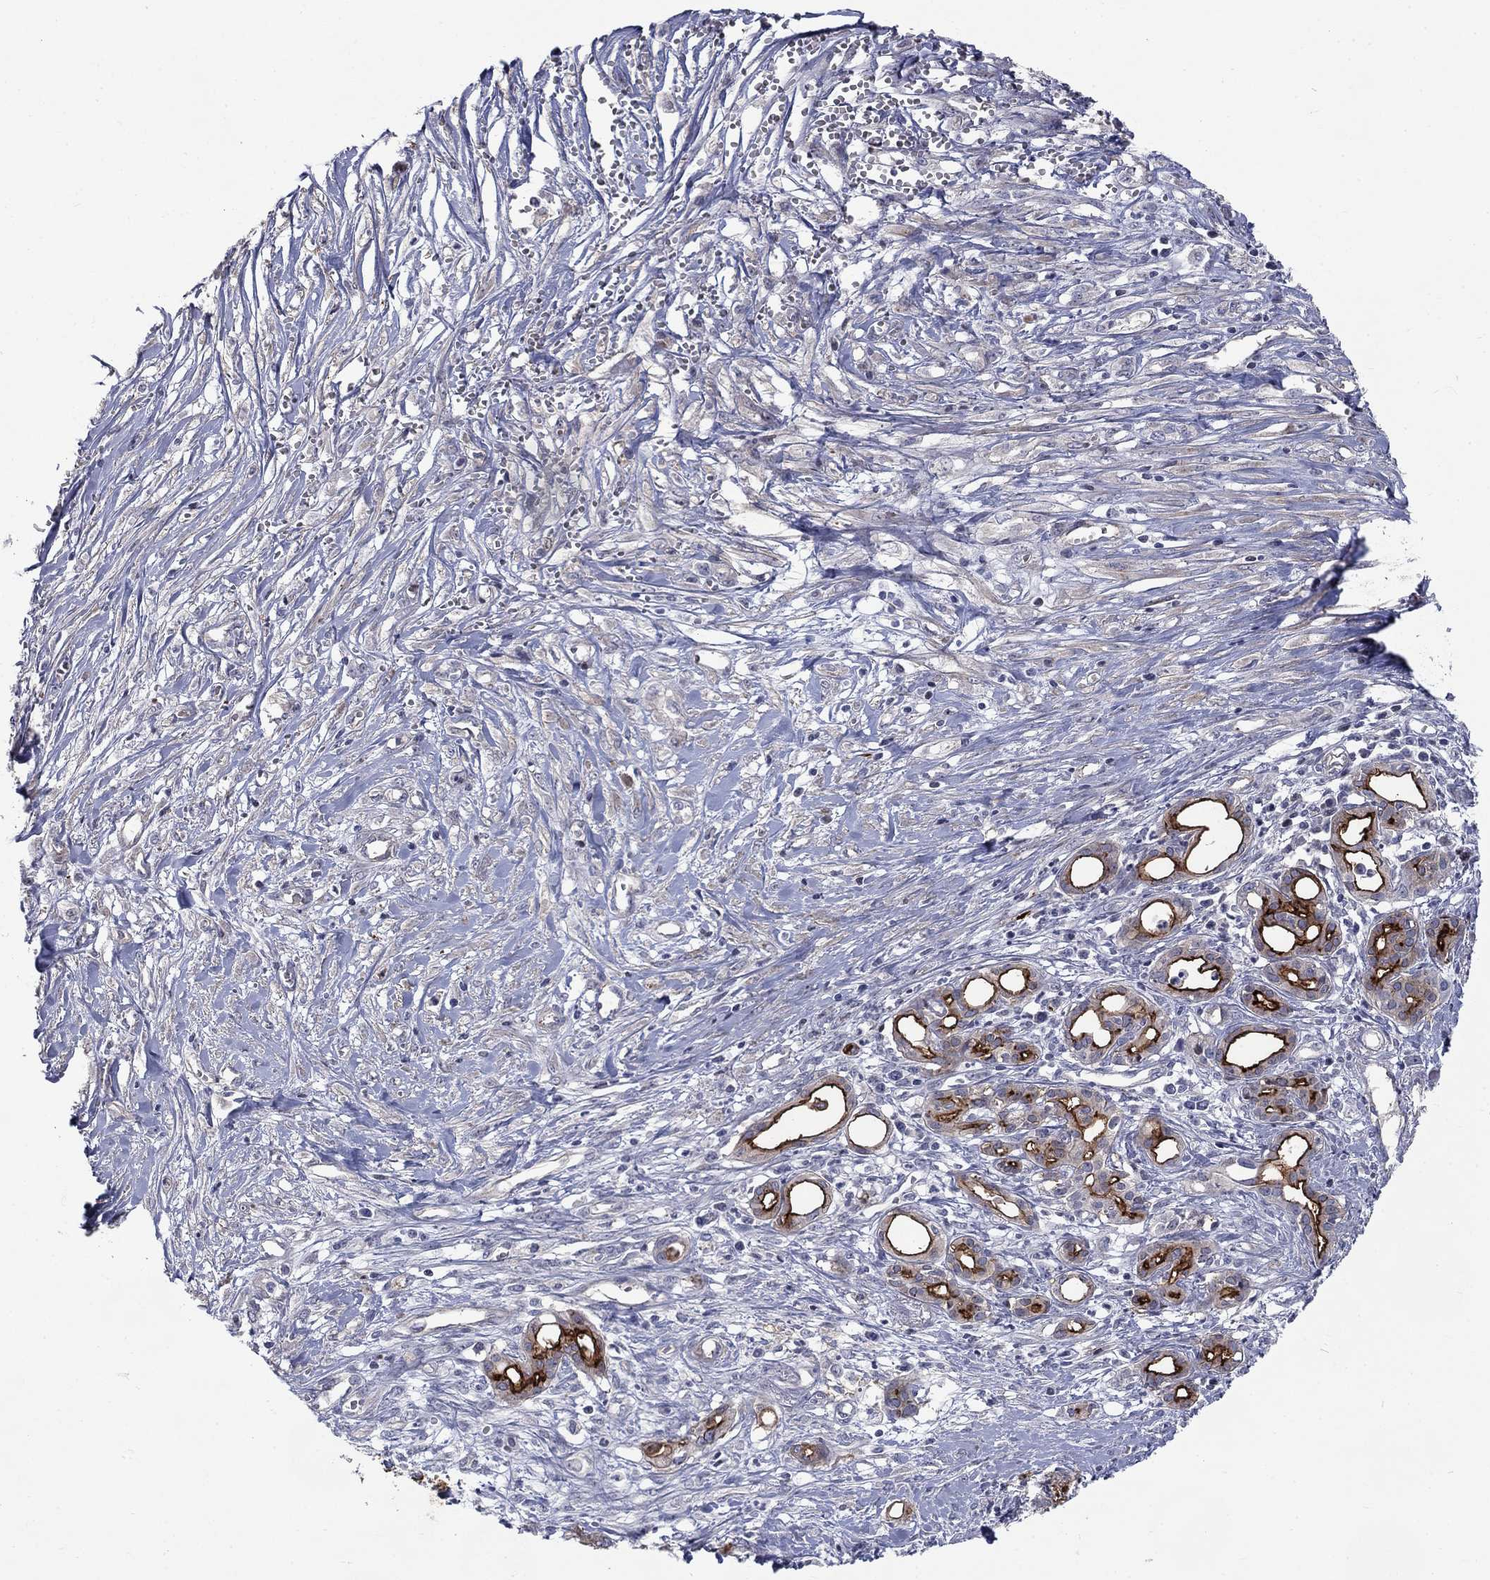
{"staining": {"intensity": "strong", "quantity": "25%-75%", "location": "cytoplasmic/membranous"}, "tissue": "pancreatic cancer", "cell_type": "Tumor cells", "image_type": "cancer", "snomed": [{"axis": "morphology", "description": "Adenocarcinoma, NOS"}, {"axis": "topography", "description": "Pancreas"}], "caption": "DAB immunohistochemical staining of adenocarcinoma (pancreatic) exhibits strong cytoplasmic/membranous protein expression in approximately 25%-75% of tumor cells. The protein of interest is stained brown, and the nuclei are stained in blue (DAB IHC with brightfield microscopy, high magnification).", "gene": "SLC1A1", "patient": {"sex": "male", "age": 71}}